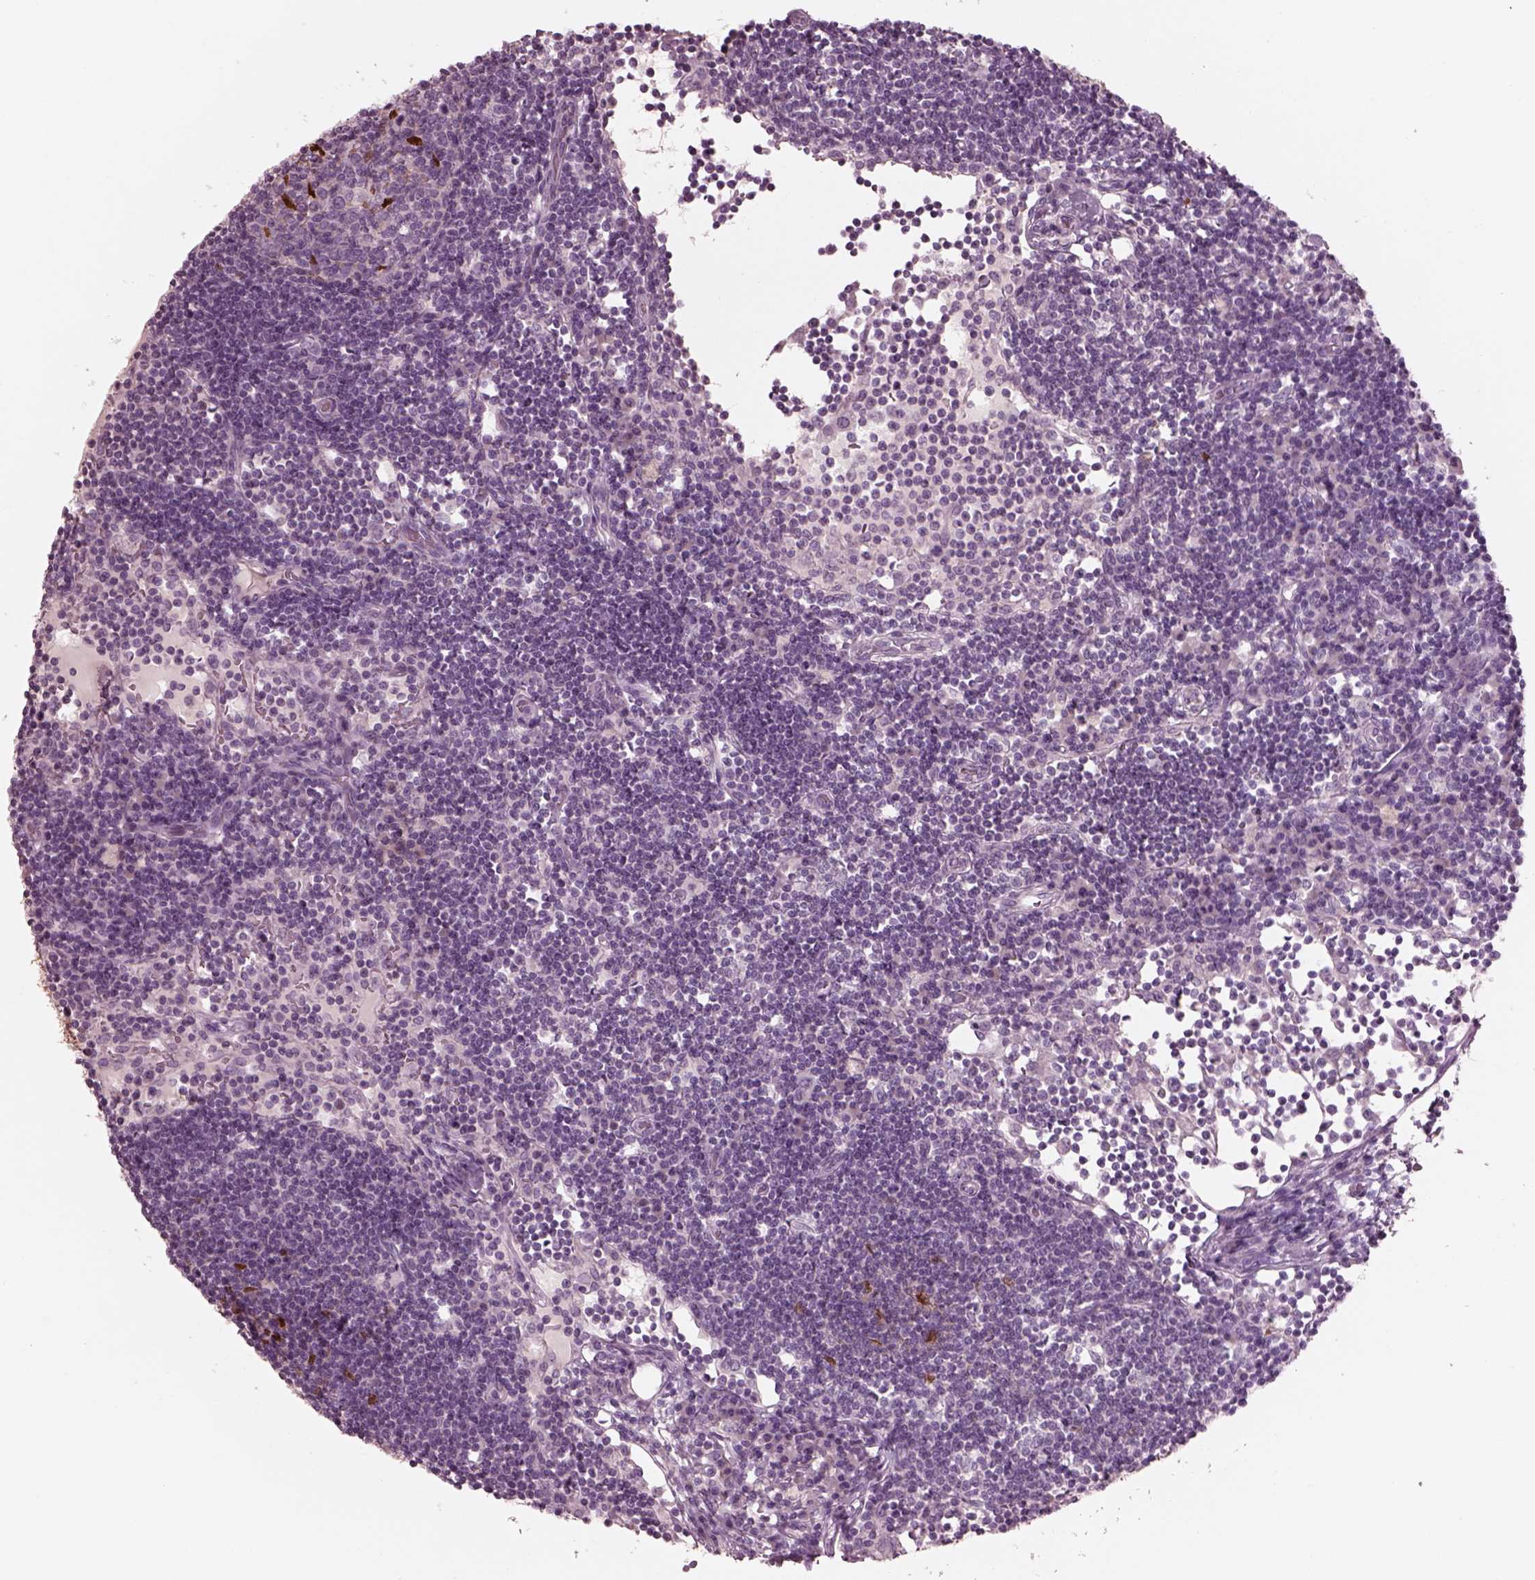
{"staining": {"intensity": "strong", "quantity": "<25%", "location": "nuclear"}, "tissue": "lymph node", "cell_type": "Germinal center cells", "image_type": "normal", "snomed": [{"axis": "morphology", "description": "Normal tissue, NOS"}, {"axis": "topography", "description": "Lymph node"}], "caption": "Immunohistochemical staining of normal lymph node displays strong nuclear protein positivity in about <25% of germinal center cells.", "gene": "SOX9", "patient": {"sex": "female", "age": 72}}